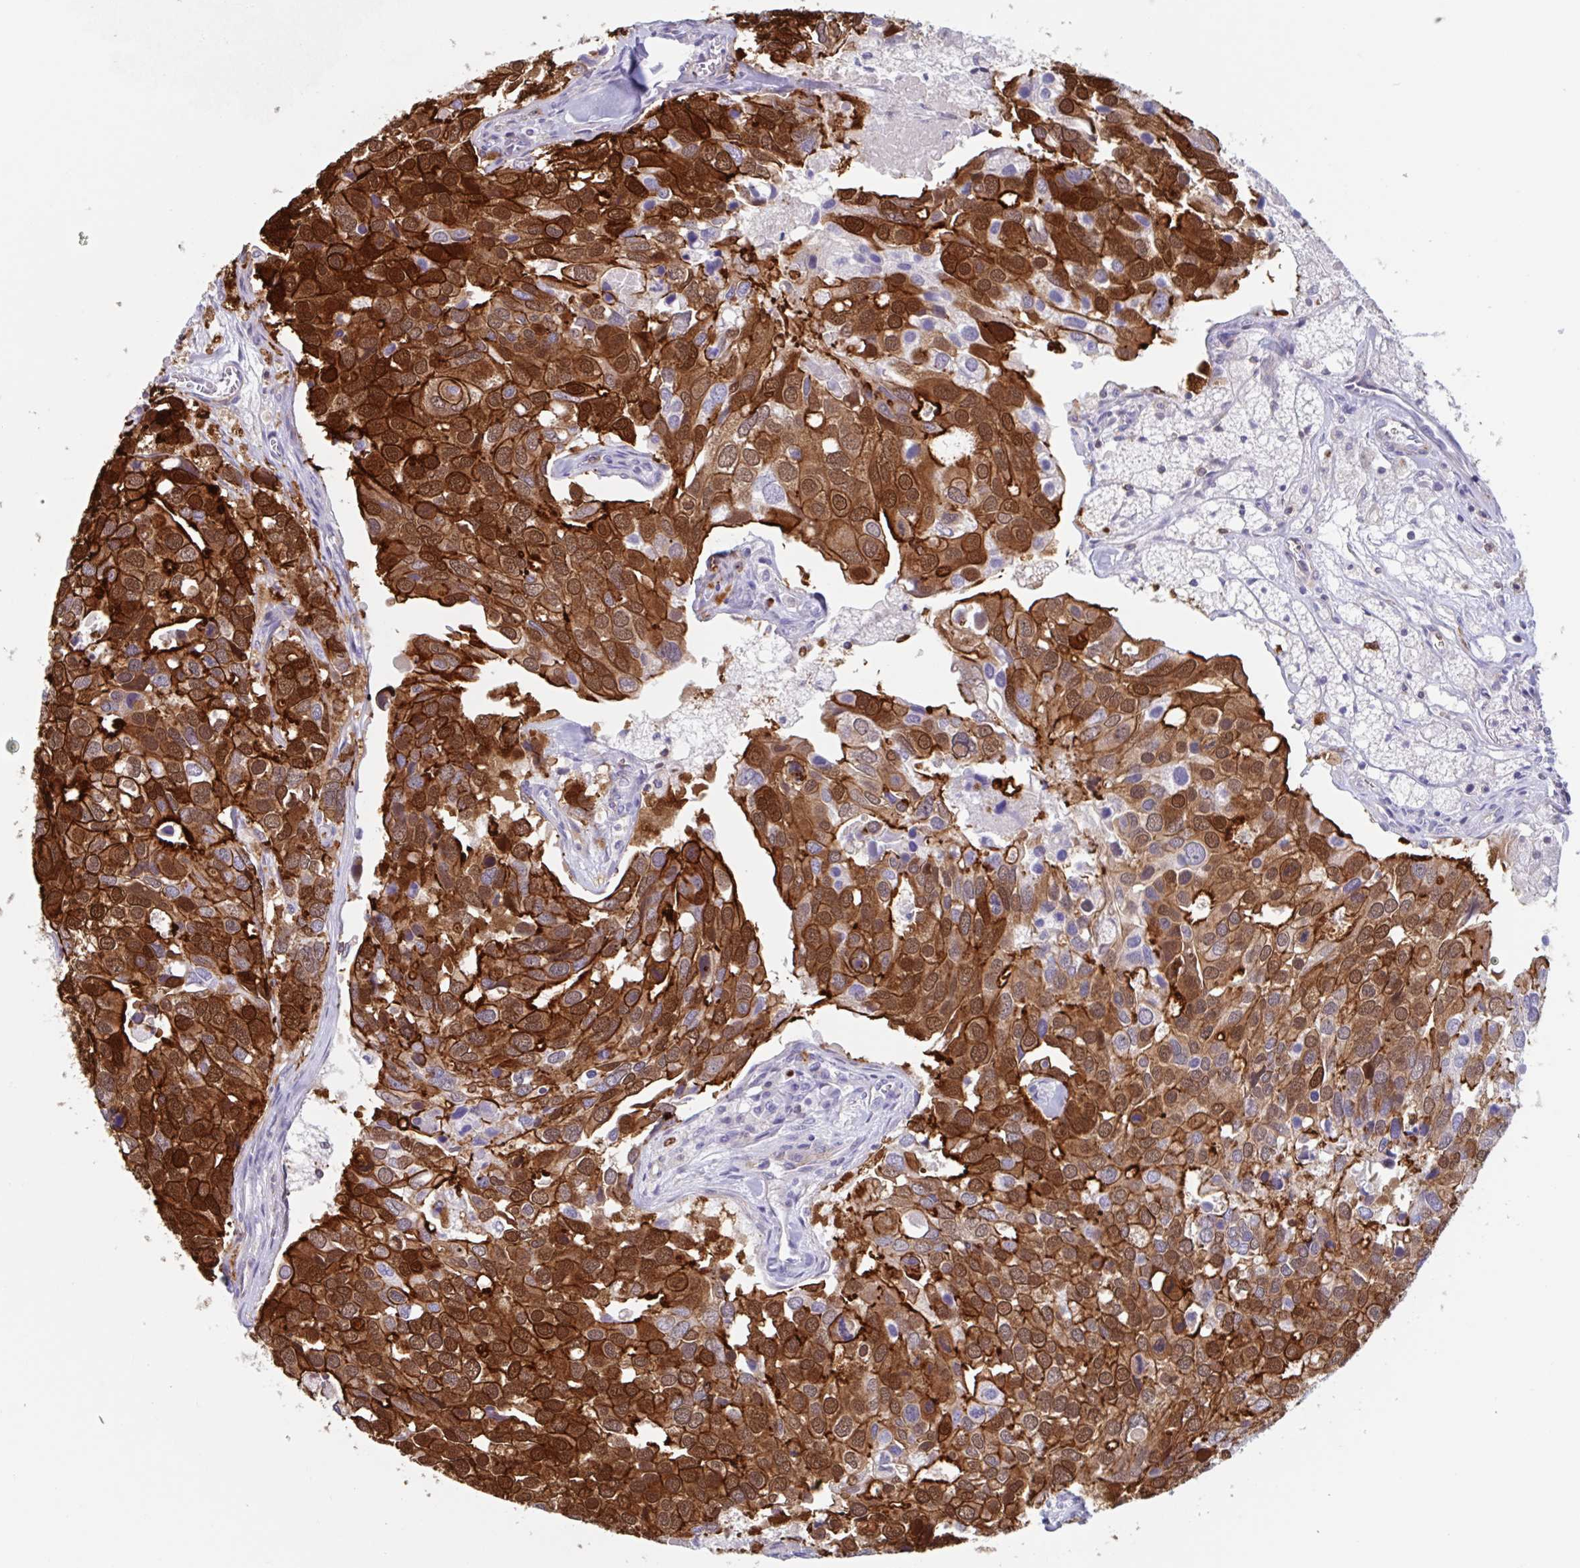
{"staining": {"intensity": "strong", "quantity": ">75%", "location": "cytoplasmic/membranous,nuclear"}, "tissue": "breast cancer", "cell_type": "Tumor cells", "image_type": "cancer", "snomed": [{"axis": "morphology", "description": "Duct carcinoma"}, {"axis": "topography", "description": "Breast"}], "caption": "Immunohistochemistry (IHC) image of neoplastic tissue: human breast cancer stained using IHC reveals high levels of strong protein expression localized specifically in the cytoplasmic/membranous and nuclear of tumor cells, appearing as a cytoplasmic/membranous and nuclear brown color.", "gene": "EFHD1", "patient": {"sex": "female", "age": 83}}